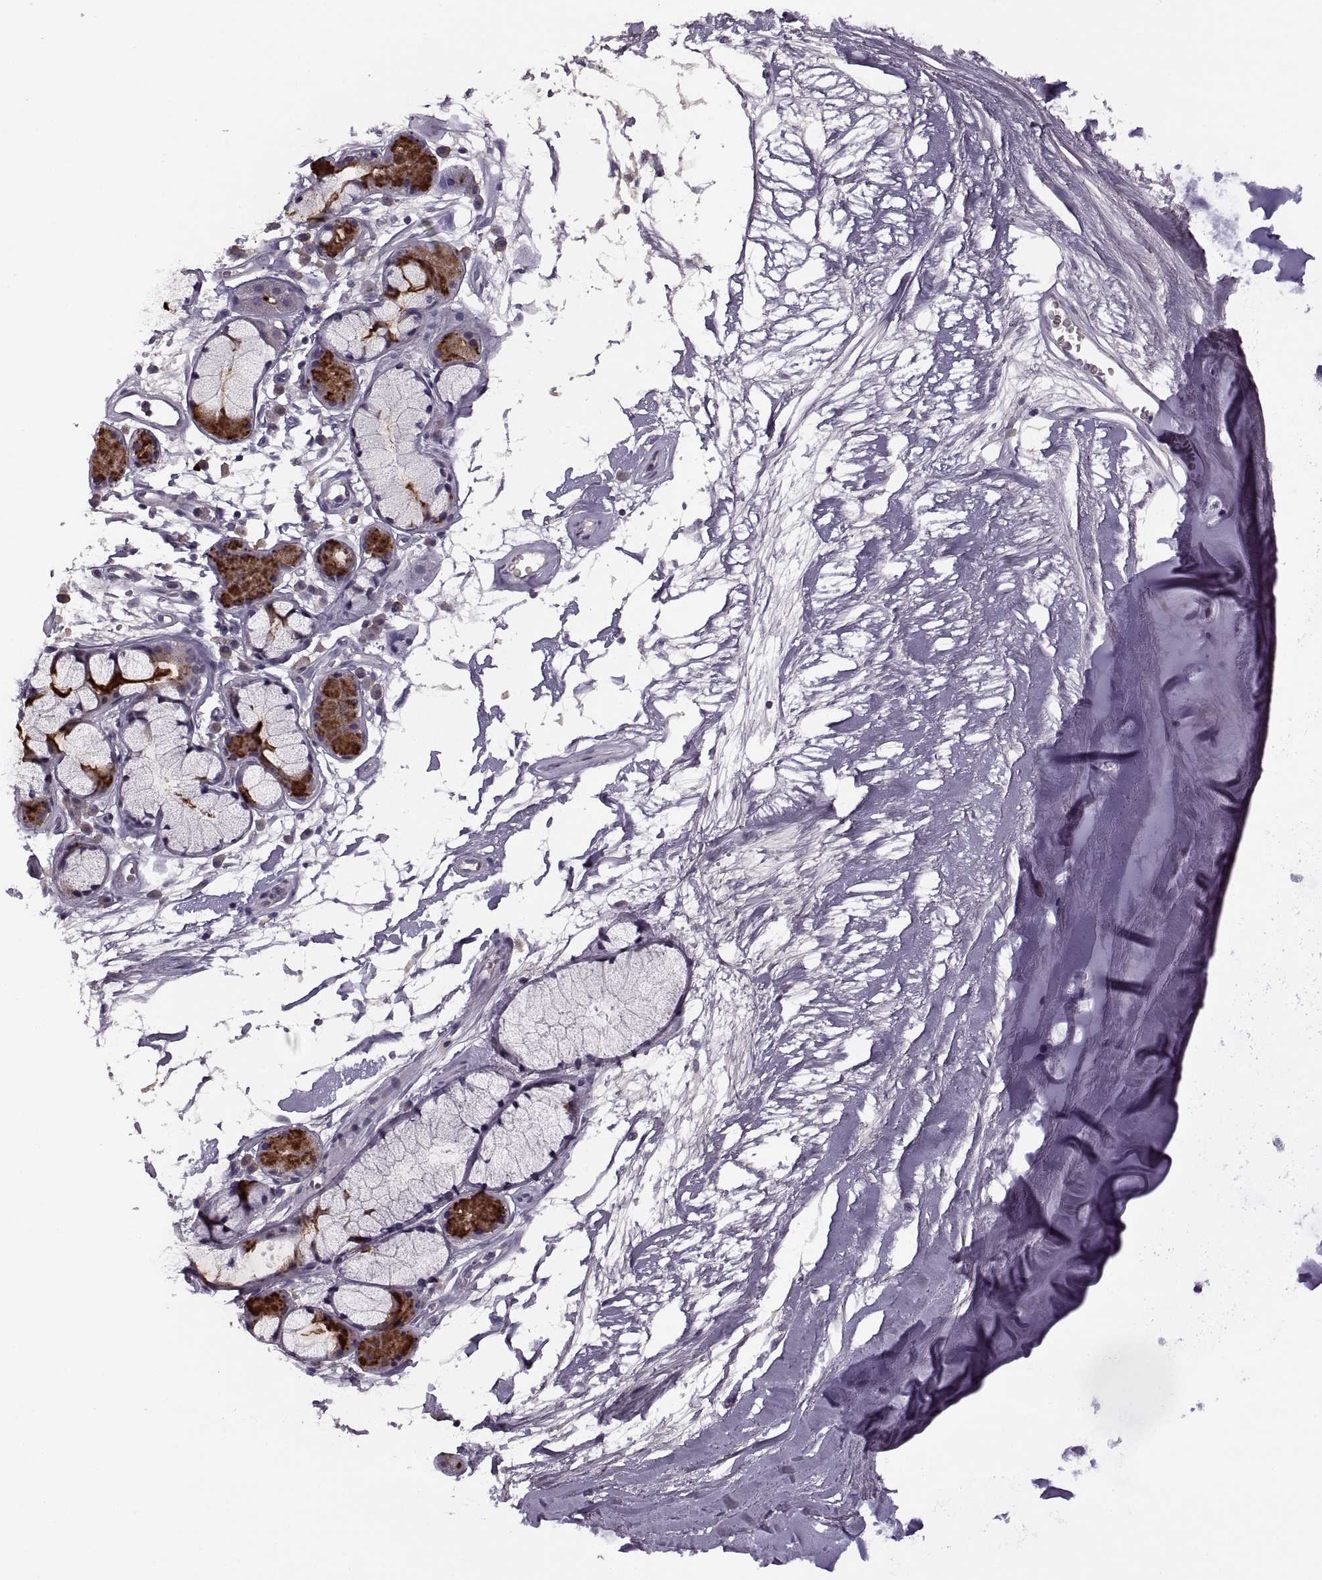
{"staining": {"intensity": "negative", "quantity": "none", "location": "none"}, "tissue": "soft tissue", "cell_type": "Chondrocytes", "image_type": "normal", "snomed": [{"axis": "morphology", "description": "Normal tissue, NOS"}, {"axis": "morphology", "description": "Squamous cell carcinoma, NOS"}, {"axis": "topography", "description": "Cartilage tissue"}, {"axis": "topography", "description": "Lung"}], "caption": "DAB immunohistochemical staining of normal soft tissue demonstrates no significant staining in chondrocytes.", "gene": "CACNA1F", "patient": {"sex": "male", "age": 66}}